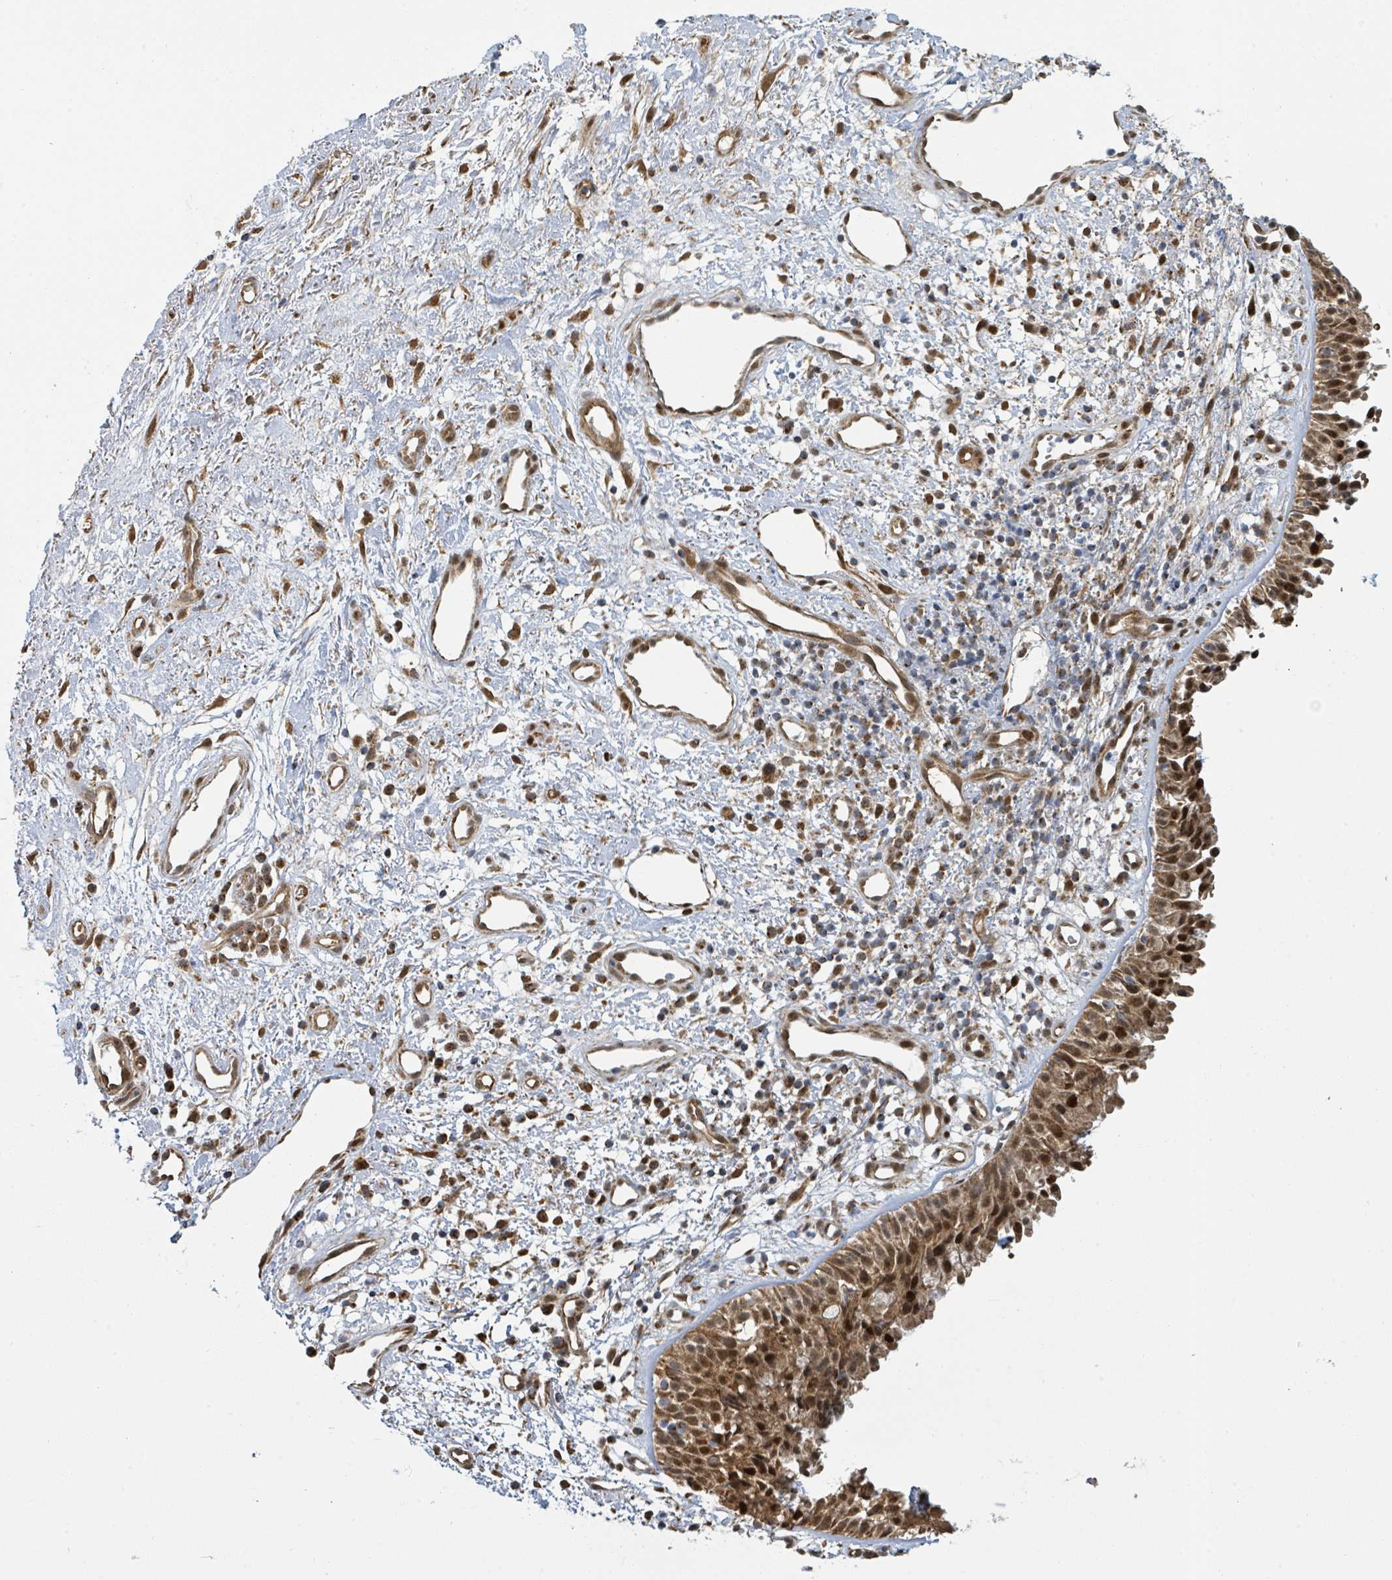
{"staining": {"intensity": "strong", "quantity": ">75%", "location": "cytoplasmic/membranous,nuclear"}, "tissue": "nasopharynx", "cell_type": "Respiratory epithelial cells", "image_type": "normal", "snomed": [{"axis": "morphology", "description": "Normal tissue, NOS"}, {"axis": "topography", "description": "Cartilage tissue"}, {"axis": "topography", "description": "Nasopharynx"}, {"axis": "topography", "description": "Thyroid gland"}], "caption": "A high amount of strong cytoplasmic/membranous,nuclear expression is seen in about >75% of respiratory epithelial cells in benign nasopharynx. (DAB IHC with brightfield microscopy, high magnification).", "gene": "PSMB7", "patient": {"sex": "male", "age": 63}}